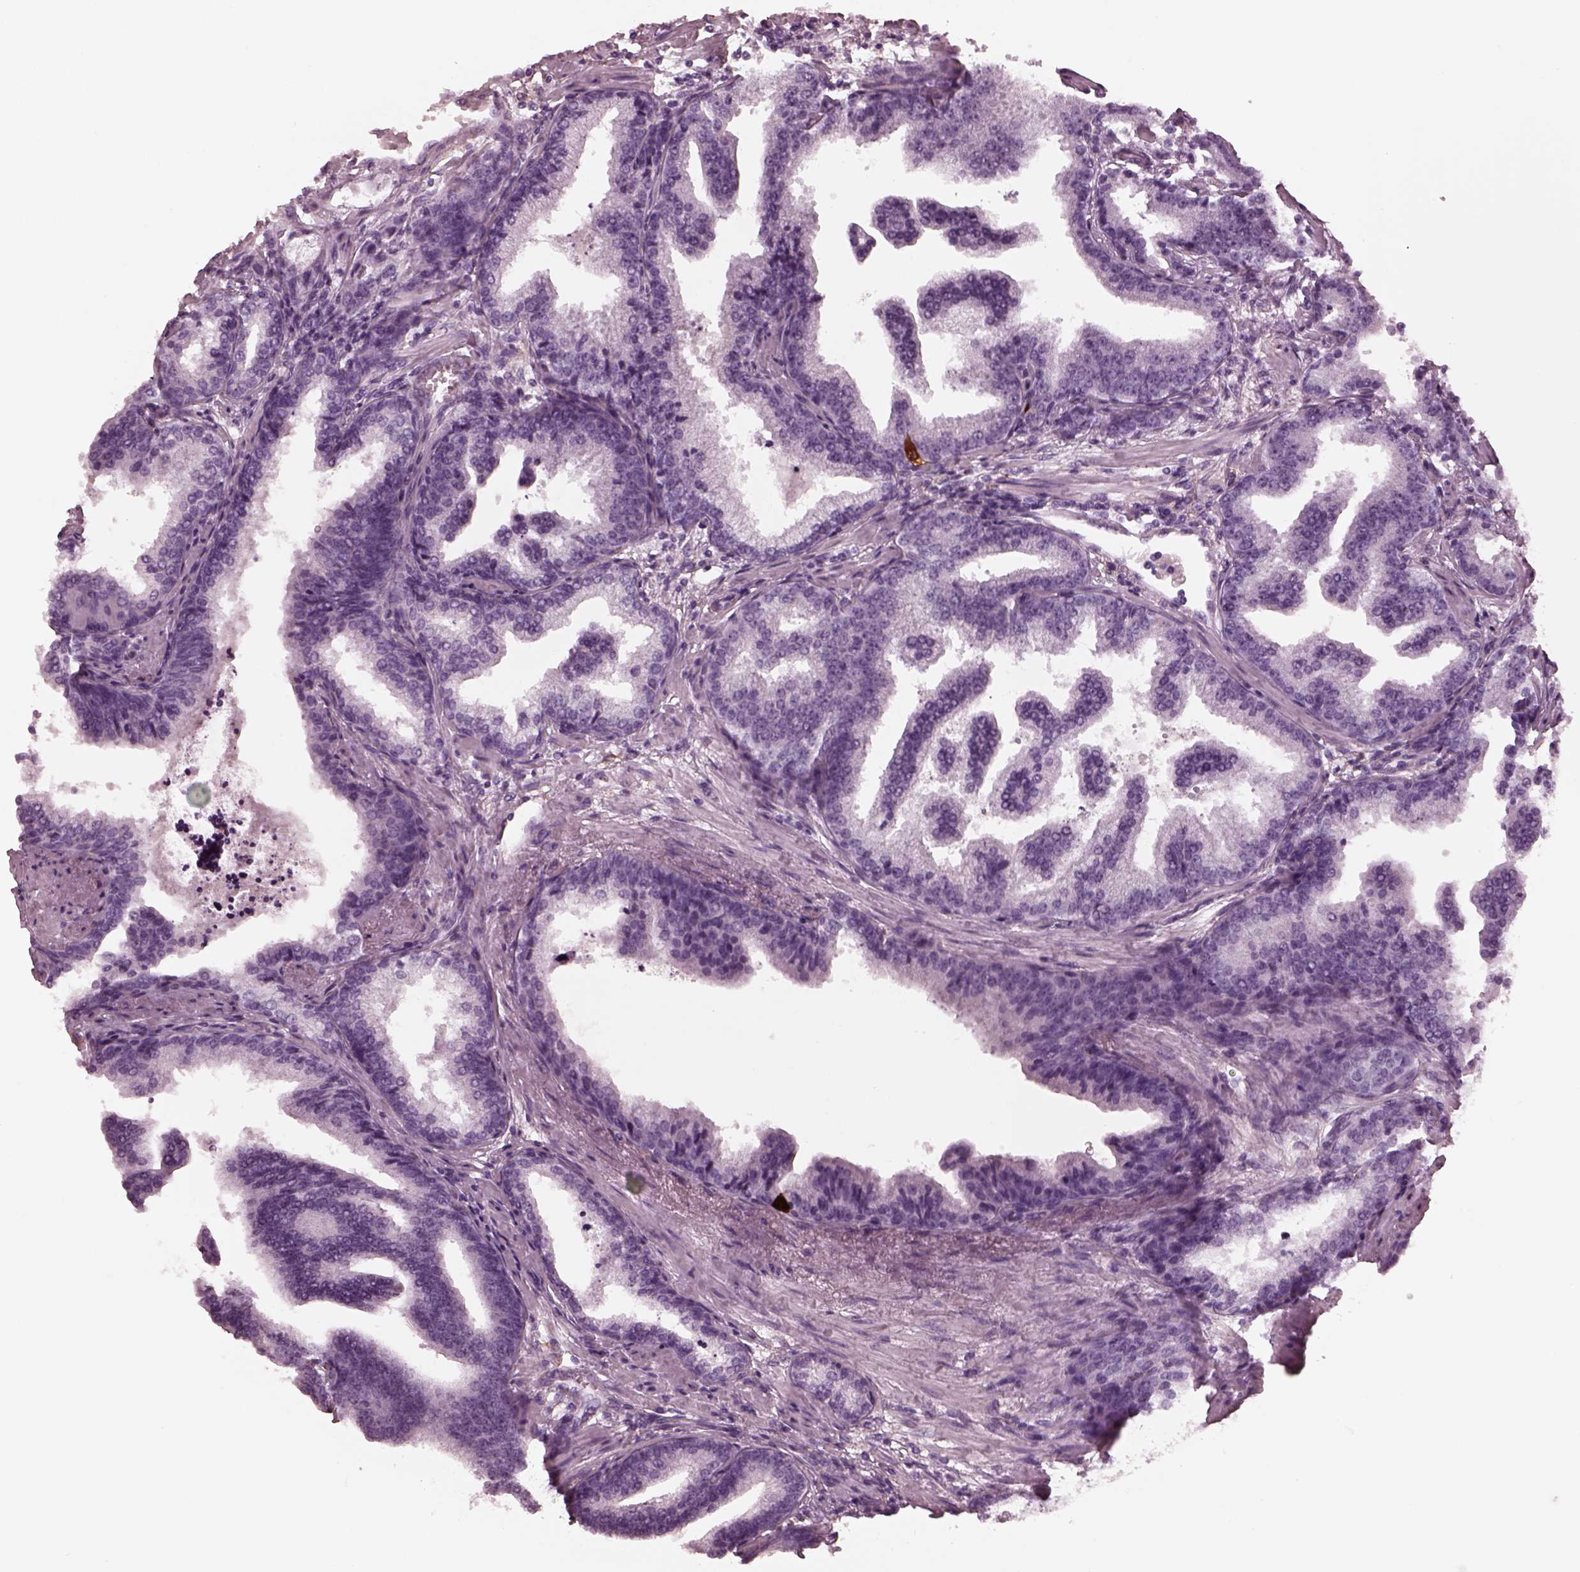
{"staining": {"intensity": "negative", "quantity": "none", "location": "none"}, "tissue": "prostate cancer", "cell_type": "Tumor cells", "image_type": "cancer", "snomed": [{"axis": "morphology", "description": "Adenocarcinoma, NOS"}, {"axis": "topography", "description": "Prostate"}], "caption": "Tumor cells are negative for protein expression in human adenocarcinoma (prostate). (IHC, brightfield microscopy, high magnification).", "gene": "CGA", "patient": {"sex": "male", "age": 64}}